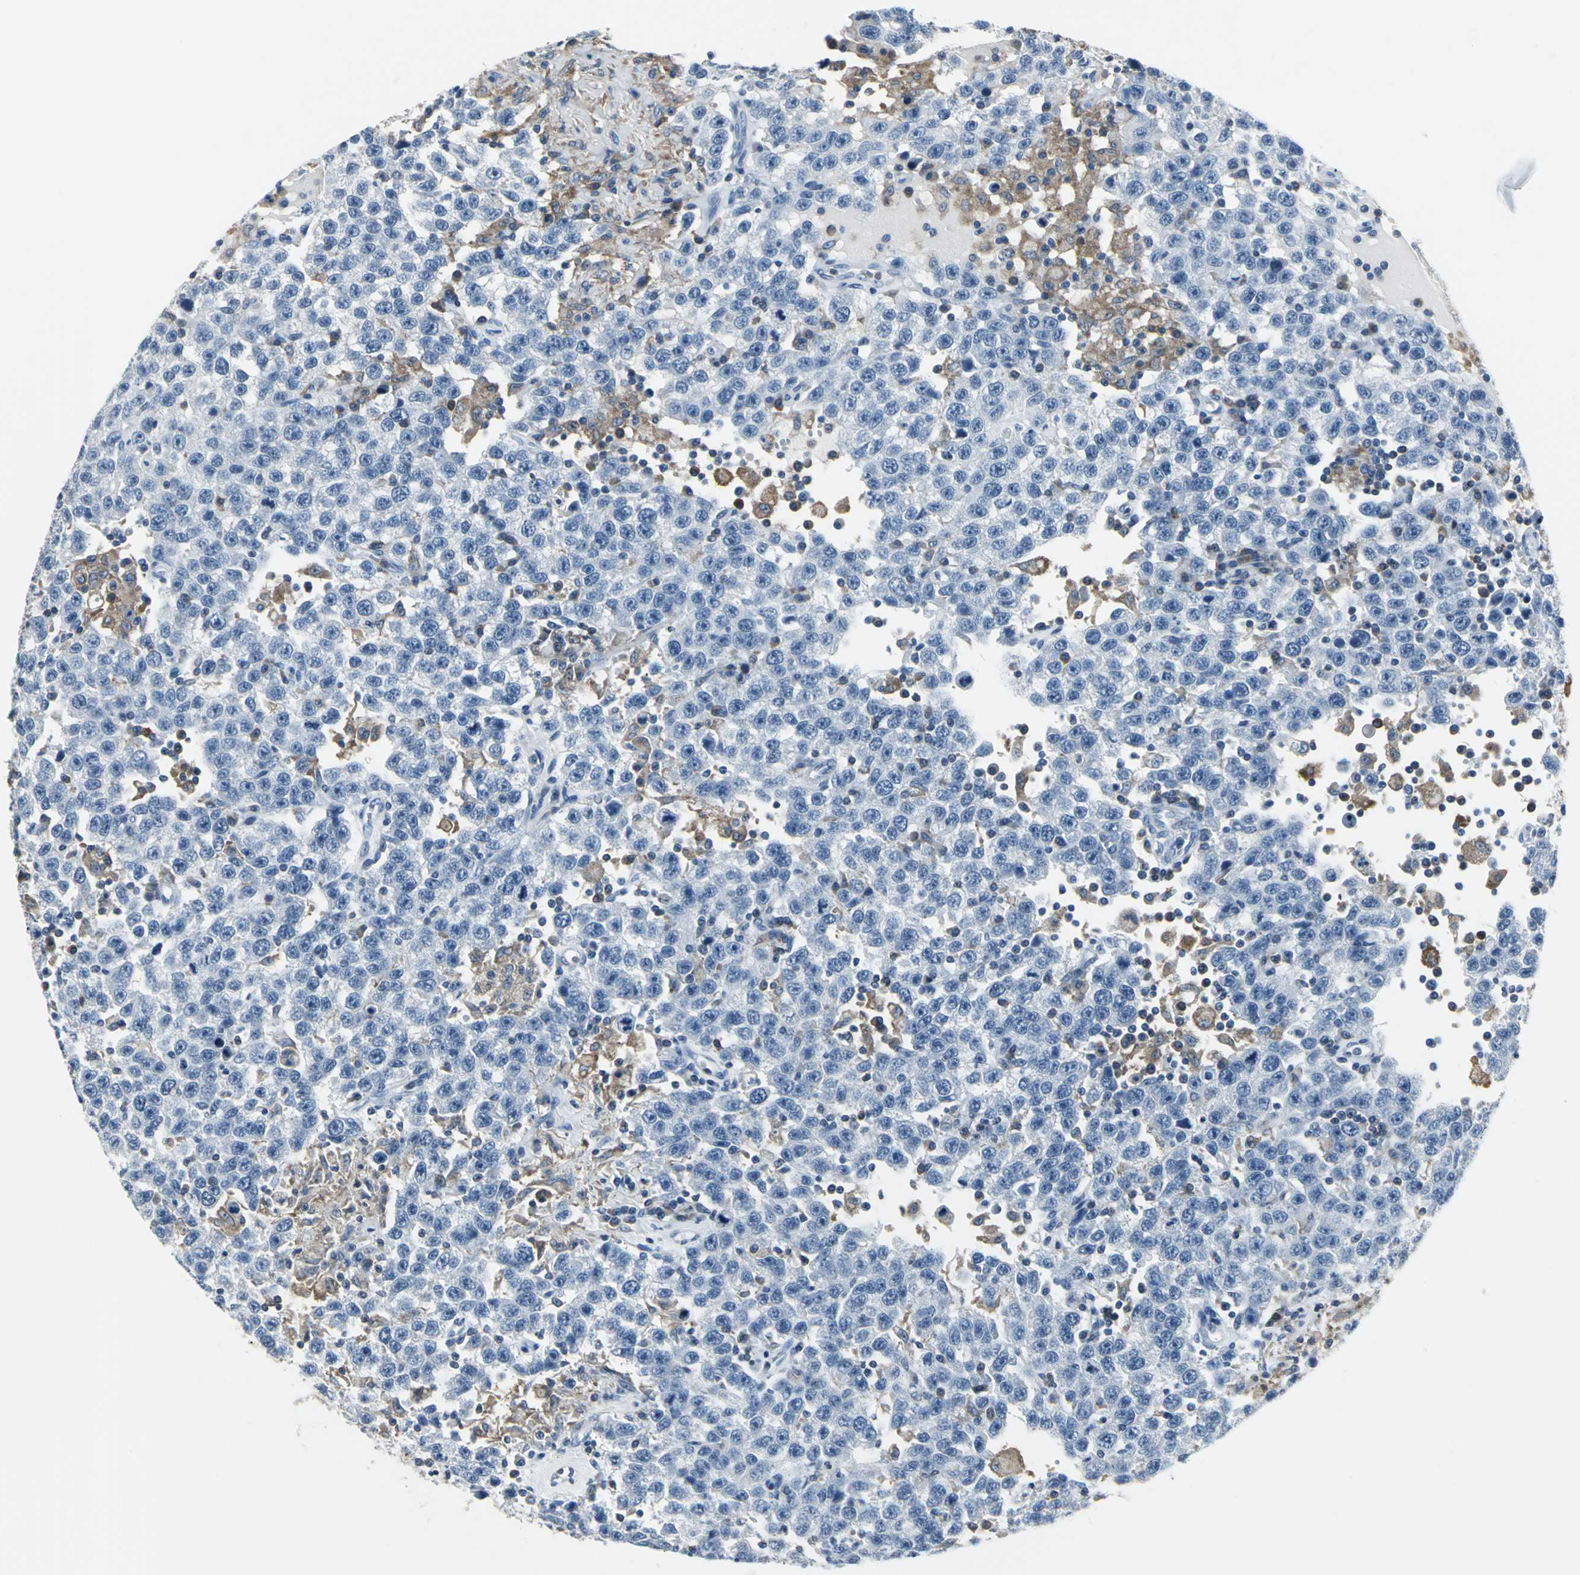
{"staining": {"intensity": "negative", "quantity": "none", "location": "none"}, "tissue": "testis cancer", "cell_type": "Tumor cells", "image_type": "cancer", "snomed": [{"axis": "morphology", "description": "Seminoma, NOS"}, {"axis": "topography", "description": "Testis"}], "caption": "The image exhibits no staining of tumor cells in testis cancer.", "gene": "IQGAP2", "patient": {"sex": "male", "age": 41}}